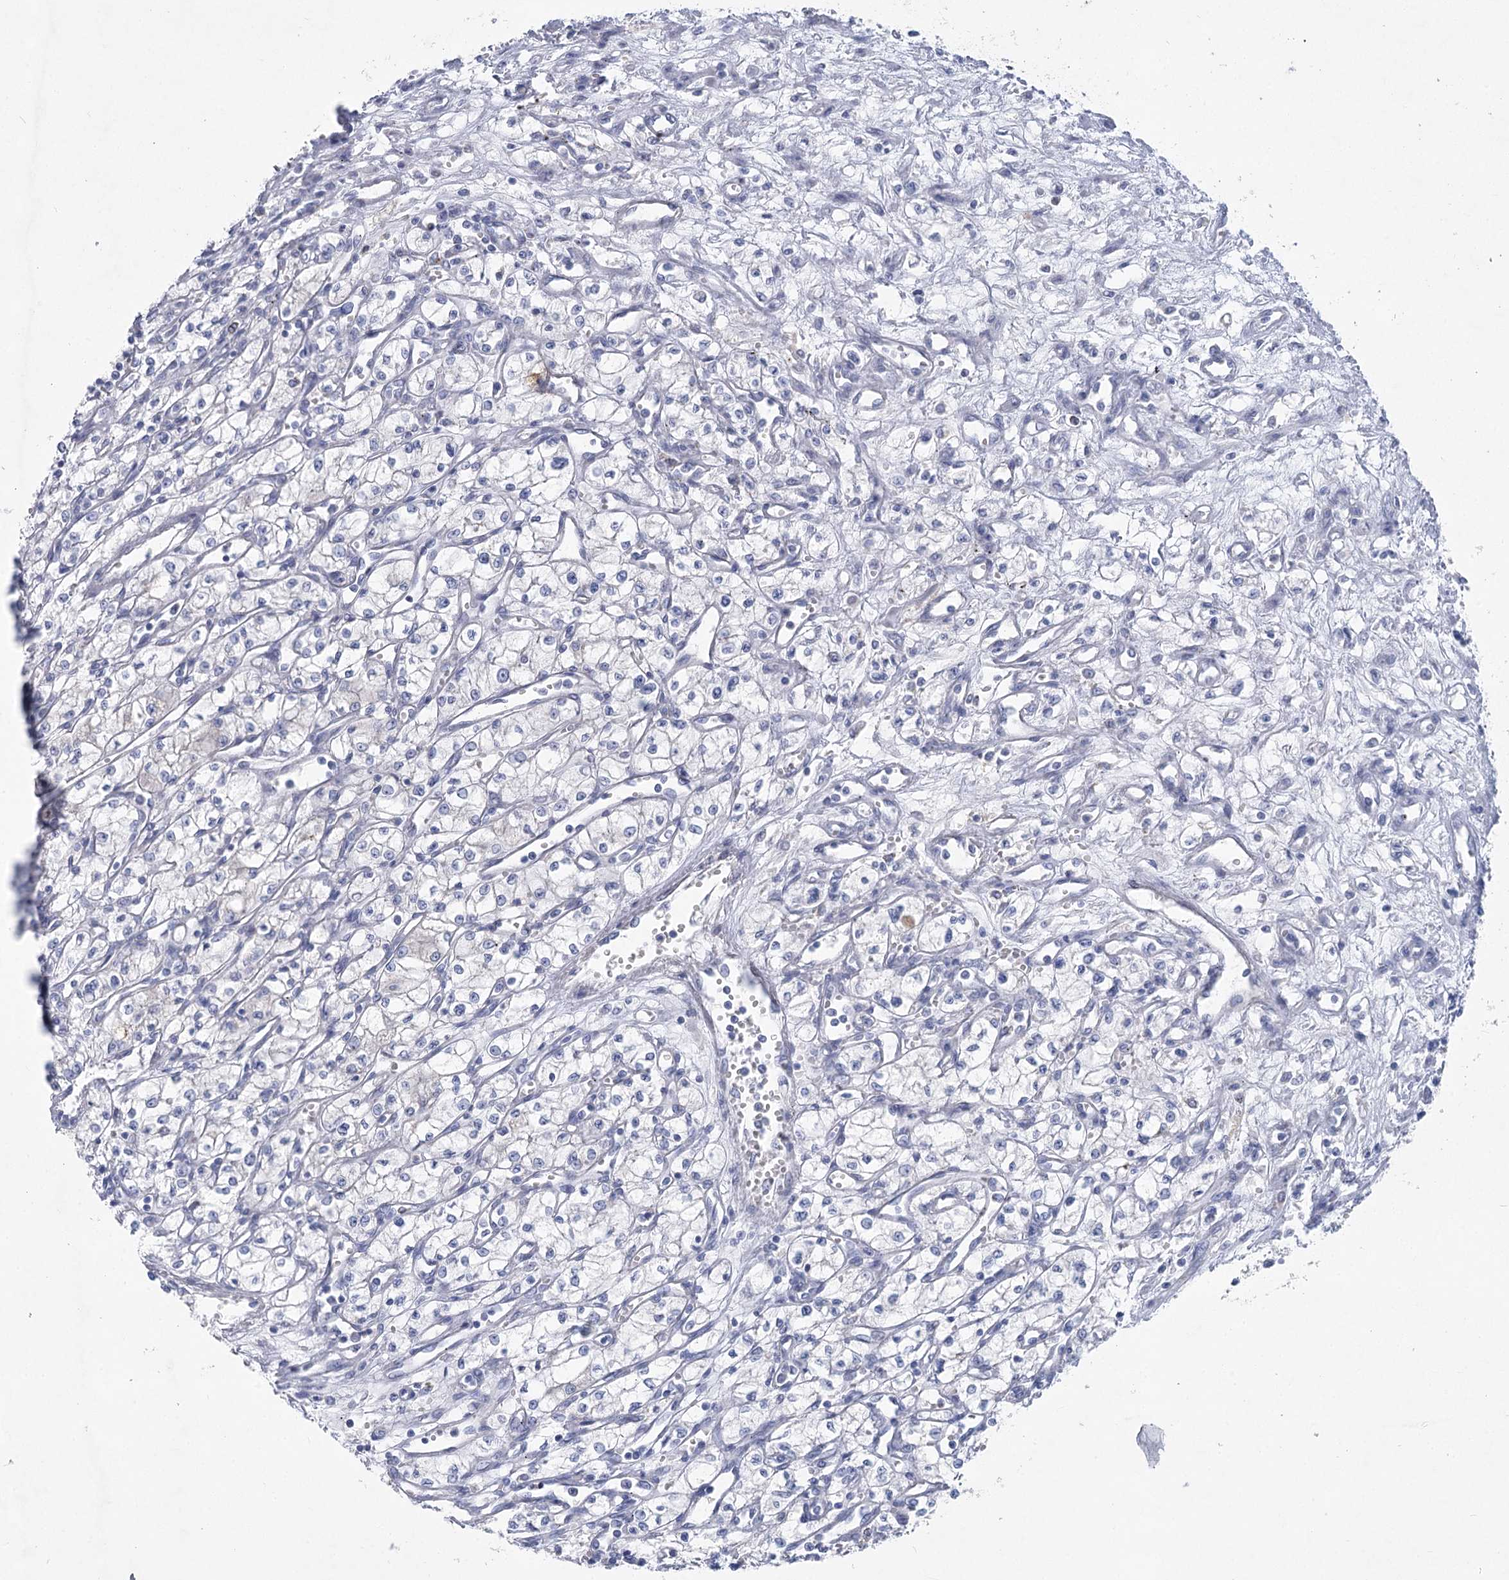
{"staining": {"intensity": "negative", "quantity": "none", "location": "none"}, "tissue": "renal cancer", "cell_type": "Tumor cells", "image_type": "cancer", "snomed": [{"axis": "morphology", "description": "Adenocarcinoma, NOS"}, {"axis": "topography", "description": "Kidney"}], "caption": "High magnification brightfield microscopy of renal cancer stained with DAB (brown) and counterstained with hematoxylin (blue): tumor cells show no significant positivity.", "gene": "WDR74", "patient": {"sex": "male", "age": 59}}